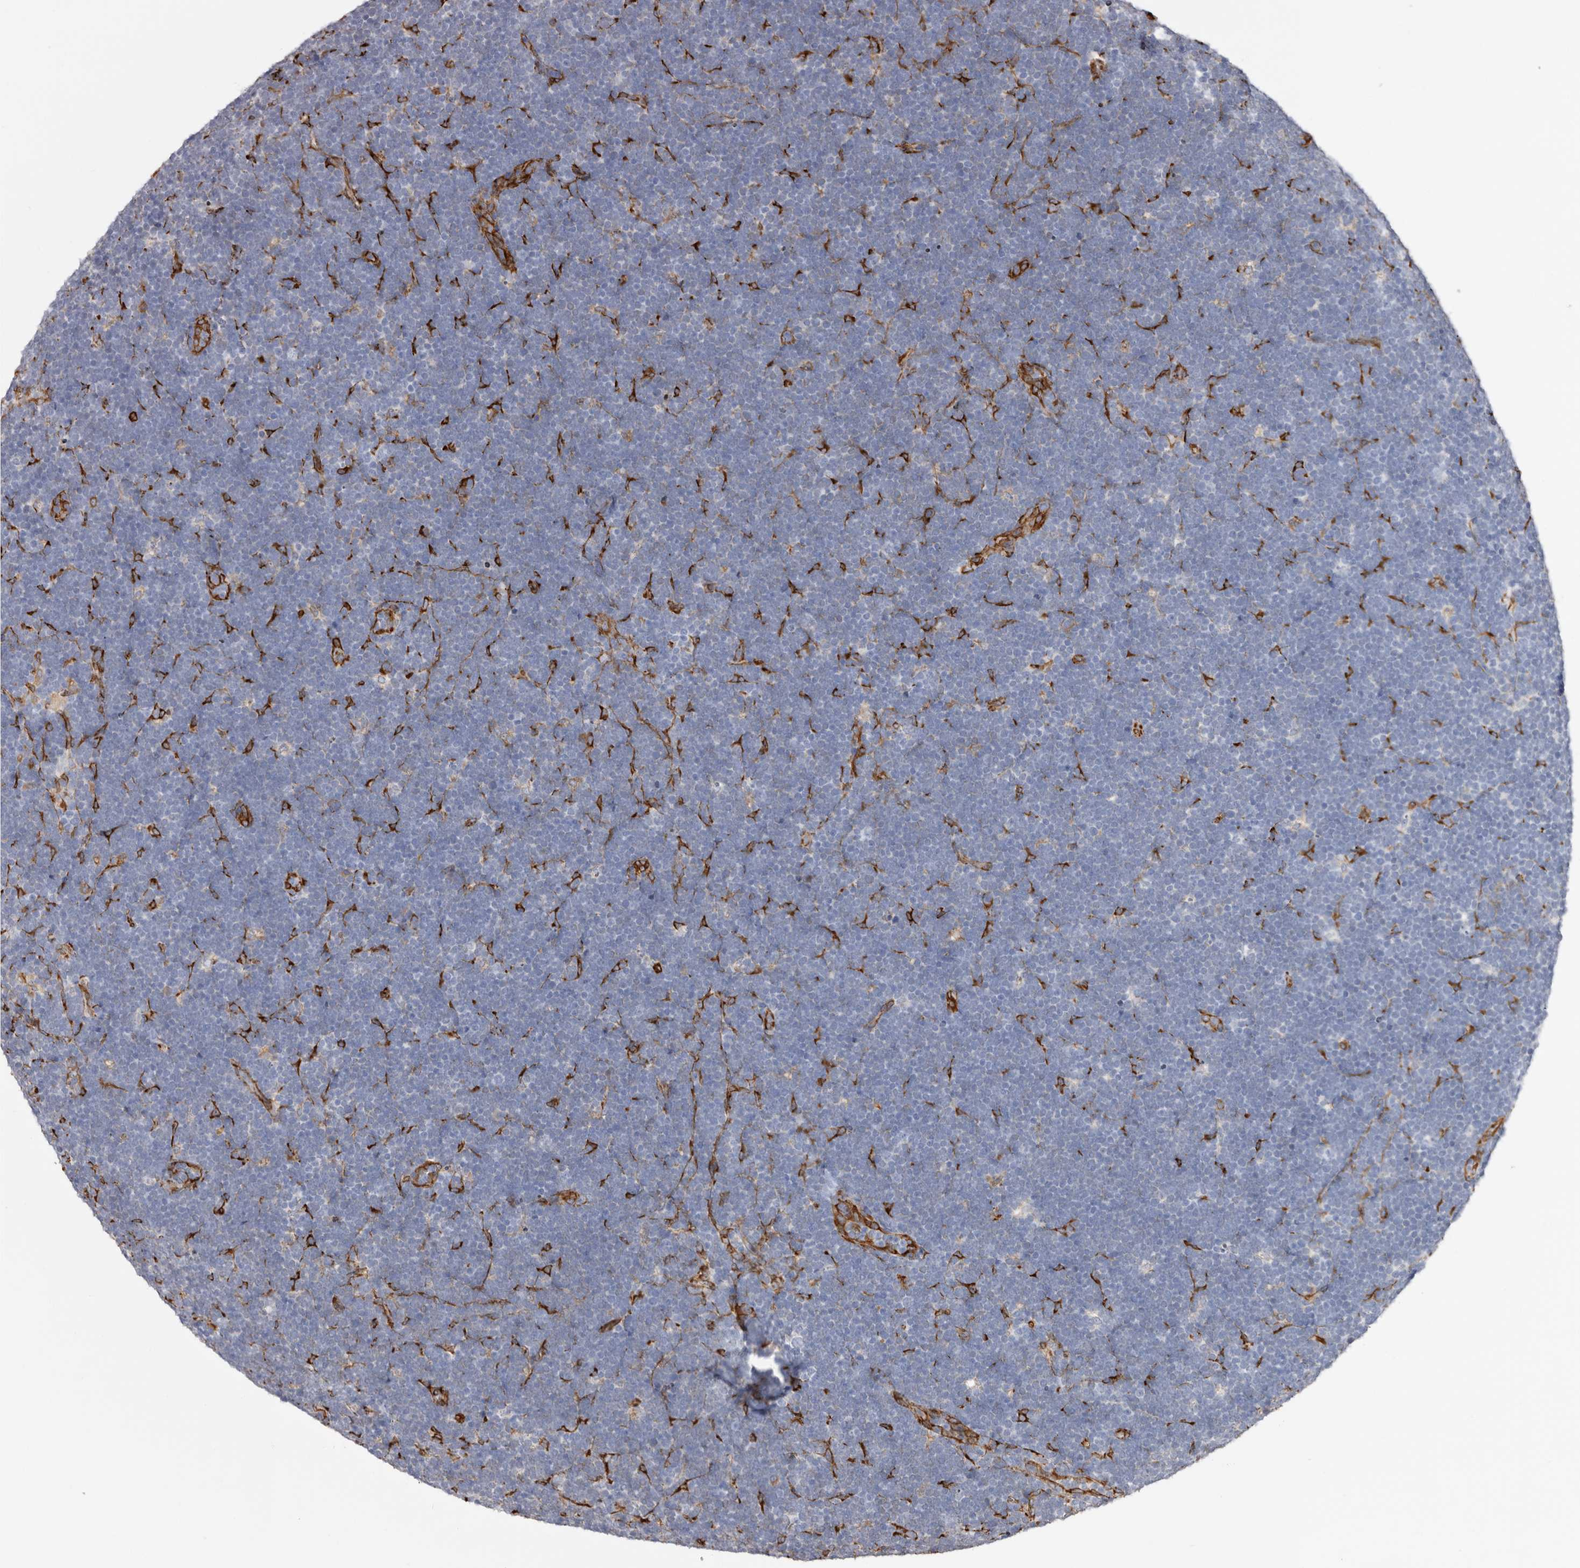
{"staining": {"intensity": "negative", "quantity": "none", "location": "none"}, "tissue": "lymphoma", "cell_type": "Tumor cells", "image_type": "cancer", "snomed": [{"axis": "morphology", "description": "Malignant lymphoma, non-Hodgkin's type, High grade"}, {"axis": "topography", "description": "Lymph node"}], "caption": "Immunohistochemical staining of high-grade malignant lymphoma, non-Hodgkin's type demonstrates no significant positivity in tumor cells.", "gene": "SEMA3E", "patient": {"sex": "male", "age": 13}}